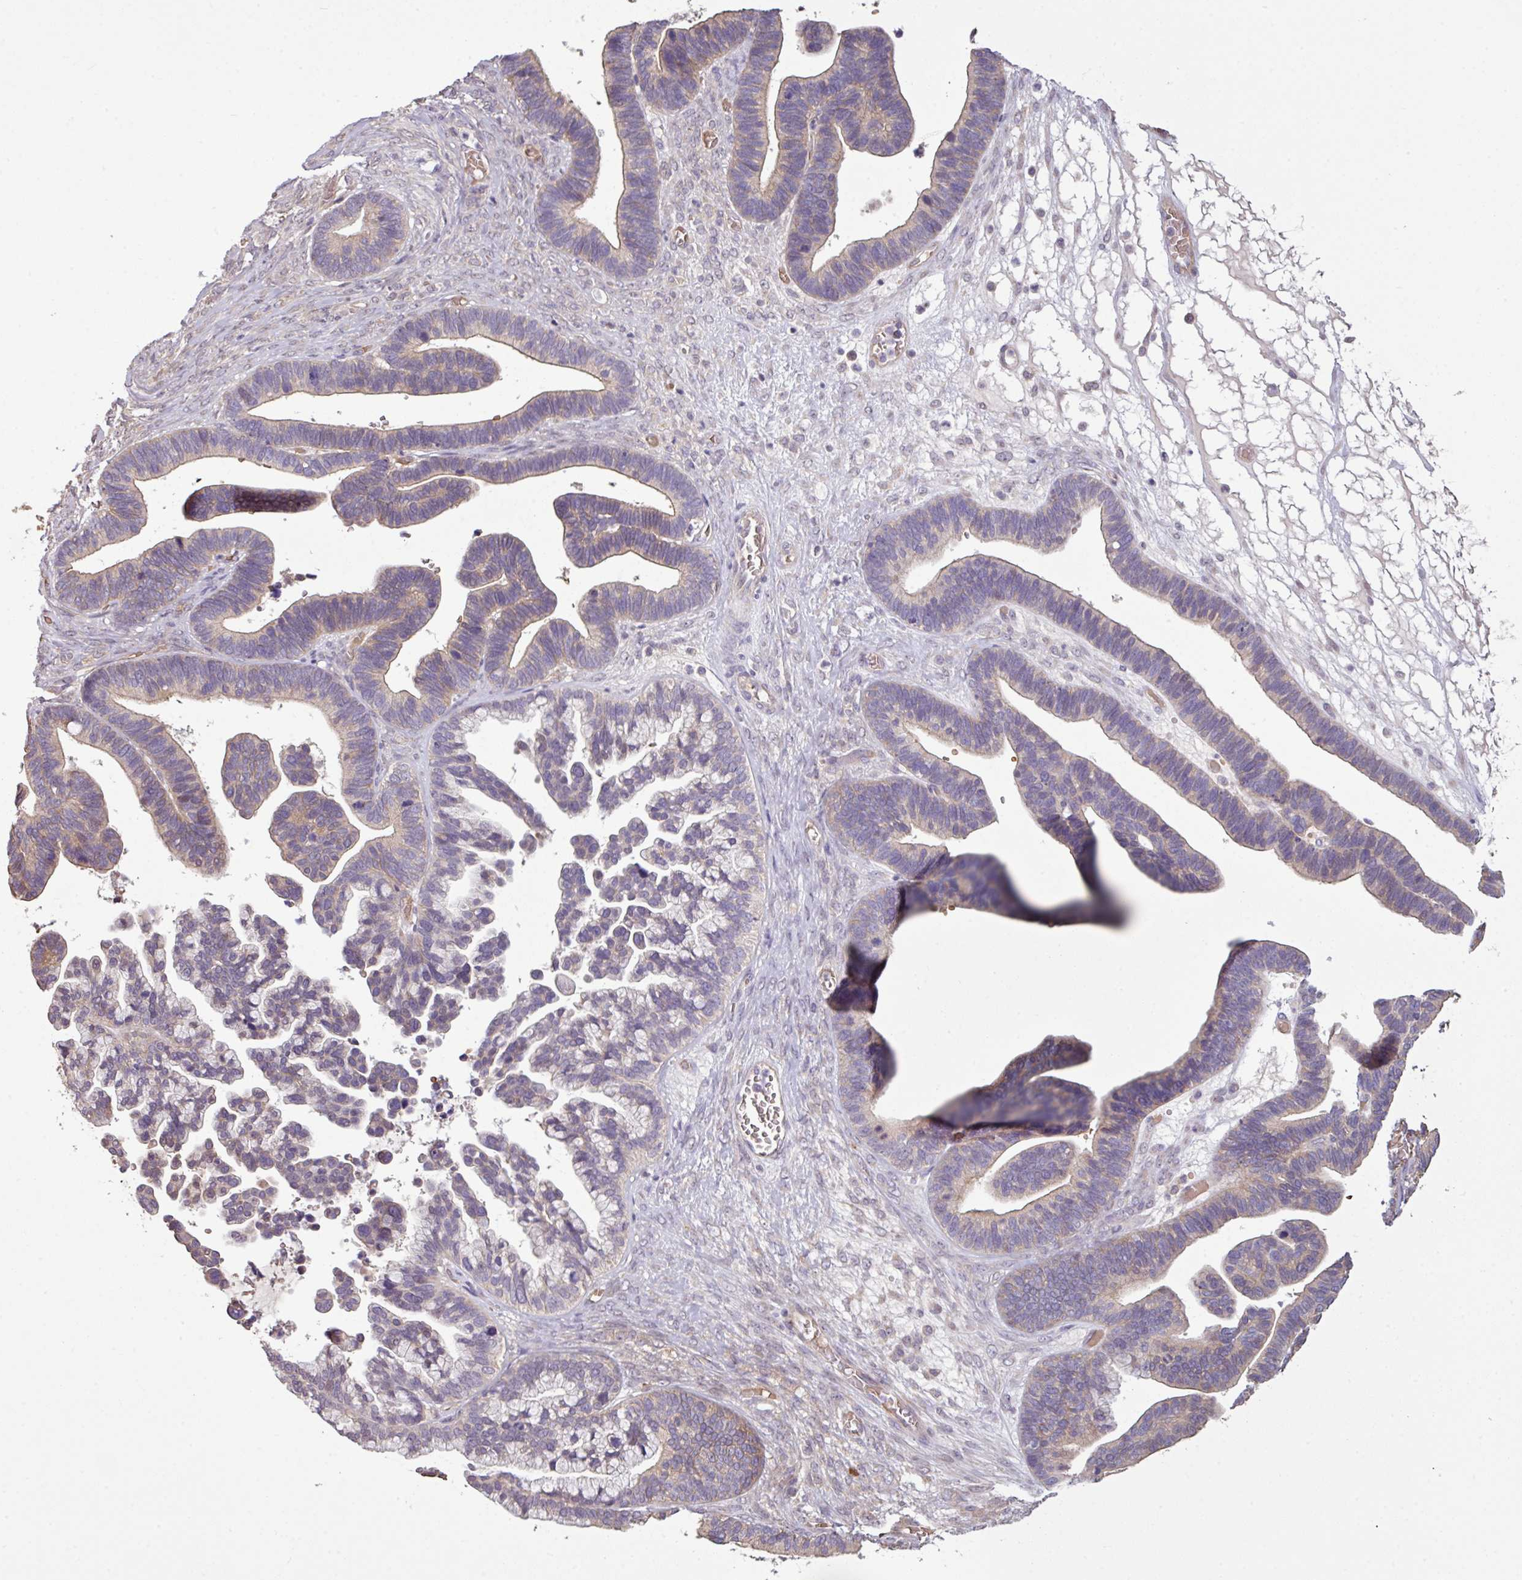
{"staining": {"intensity": "weak", "quantity": "25%-75%", "location": "cytoplasmic/membranous"}, "tissue": "ovarian cancer", "cell_type": "Tumor cells", "image_type": "cancer", "snomed": [{"axis": "morphology", "description": "Cystadenocarcinoma, serous, NOS"}, {"axis": "topography", "description": "Ovary"}], "caption": "Human ovarian cancer (serous cystadenocarcinoma) stained for a protein (brown) reveals weak cytoplasmic/membranous positive positivity in approximately 25%-75% of tumor cells.", "gene": "NHSL2", "patient": {"sex": "female", "age": 56}}